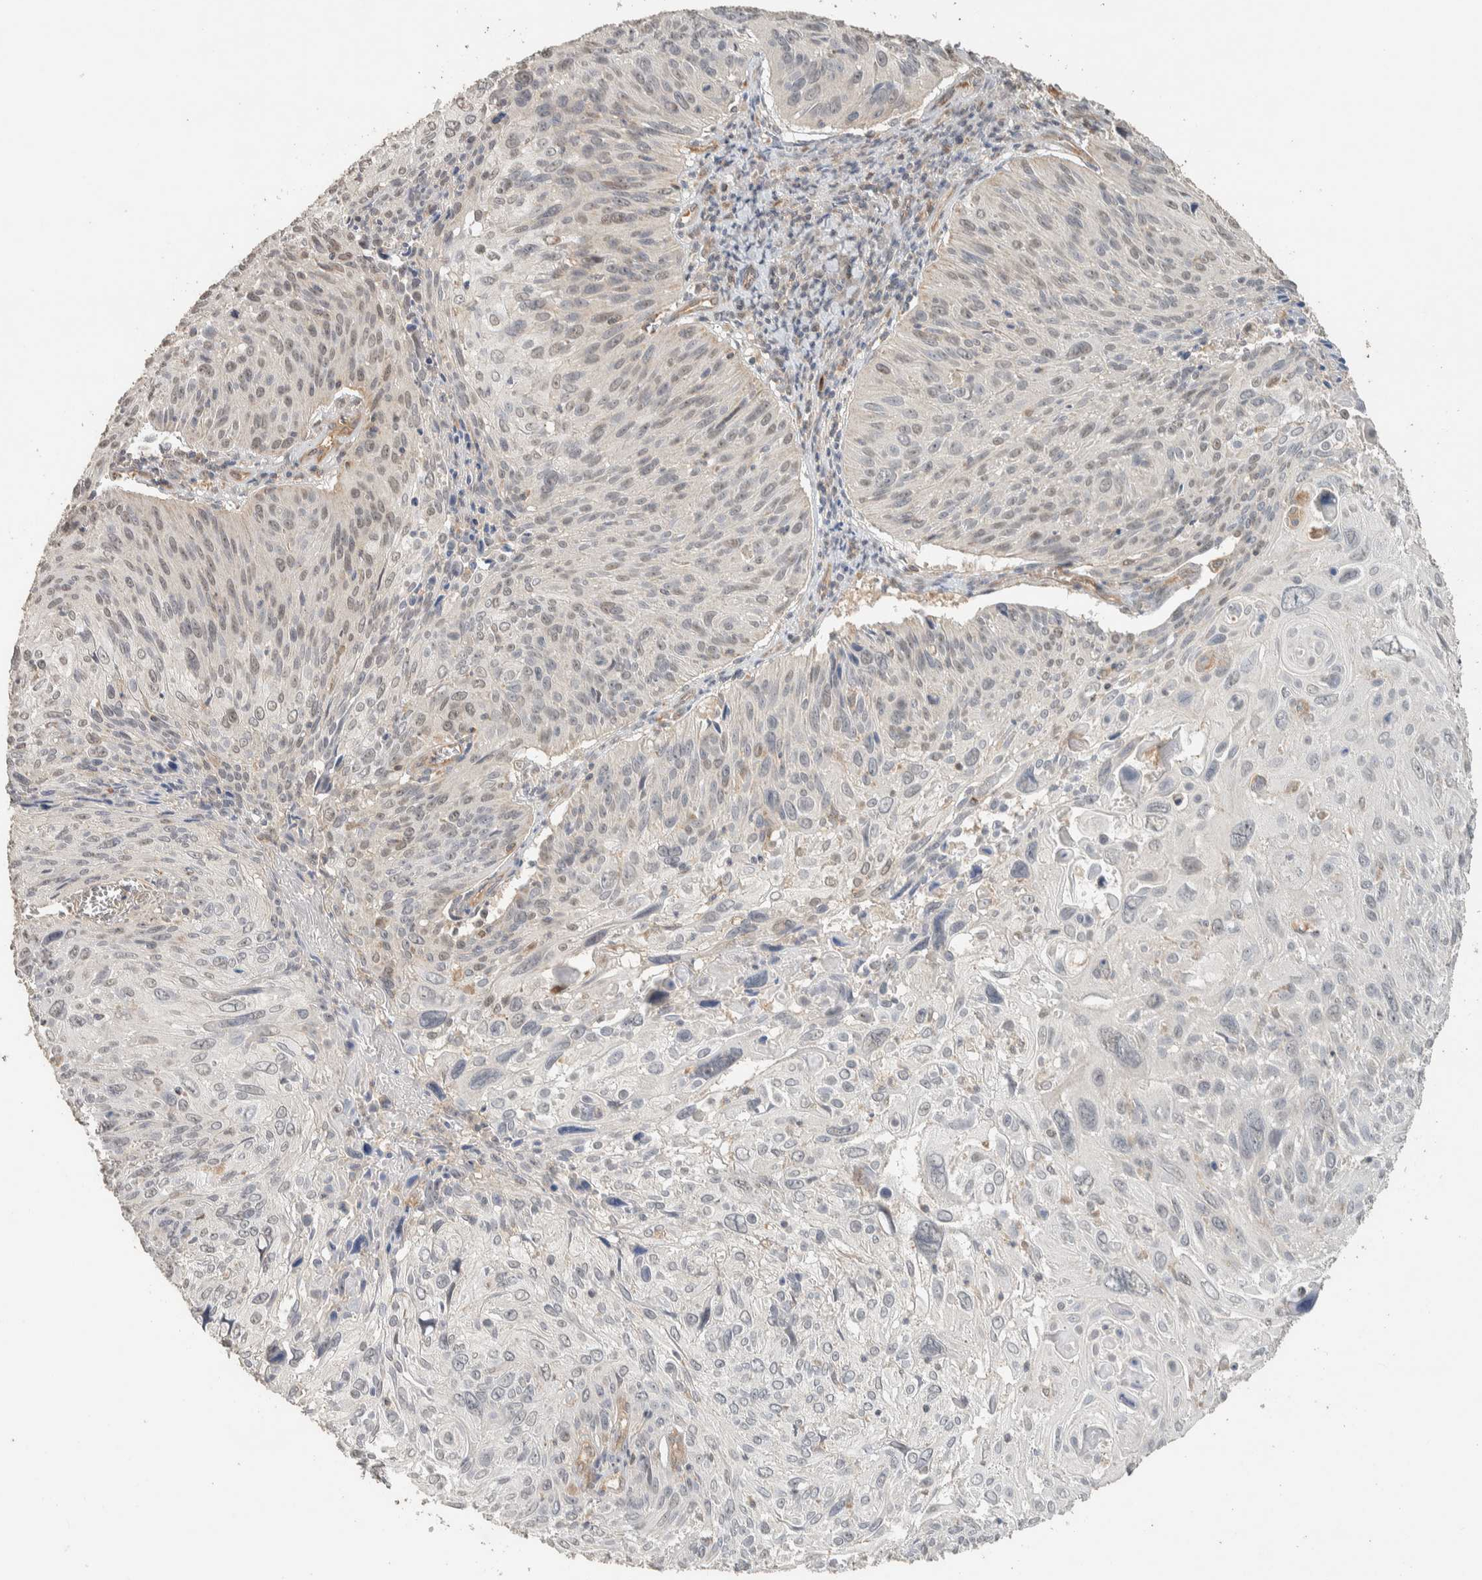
{"staining": {"intensity": "negative", "quantity": "none", "location": "none"}, "tissue": "cervical cancer", "cell_type": "Tumor cells", "image_type": "cancer", "snomed": [{"axis": "morphology", "description": "Squamous cell carcinoma, NOS"}, {"axis": "topography", "description": "Cervix"}], "caption": "Squamous cell carcinoma (cervical) was stained to show a protein in brown. There is no significant positivity in tumor cells.", "gene": "PDE7B", "patient": {"sex": "female", "age": 51}}